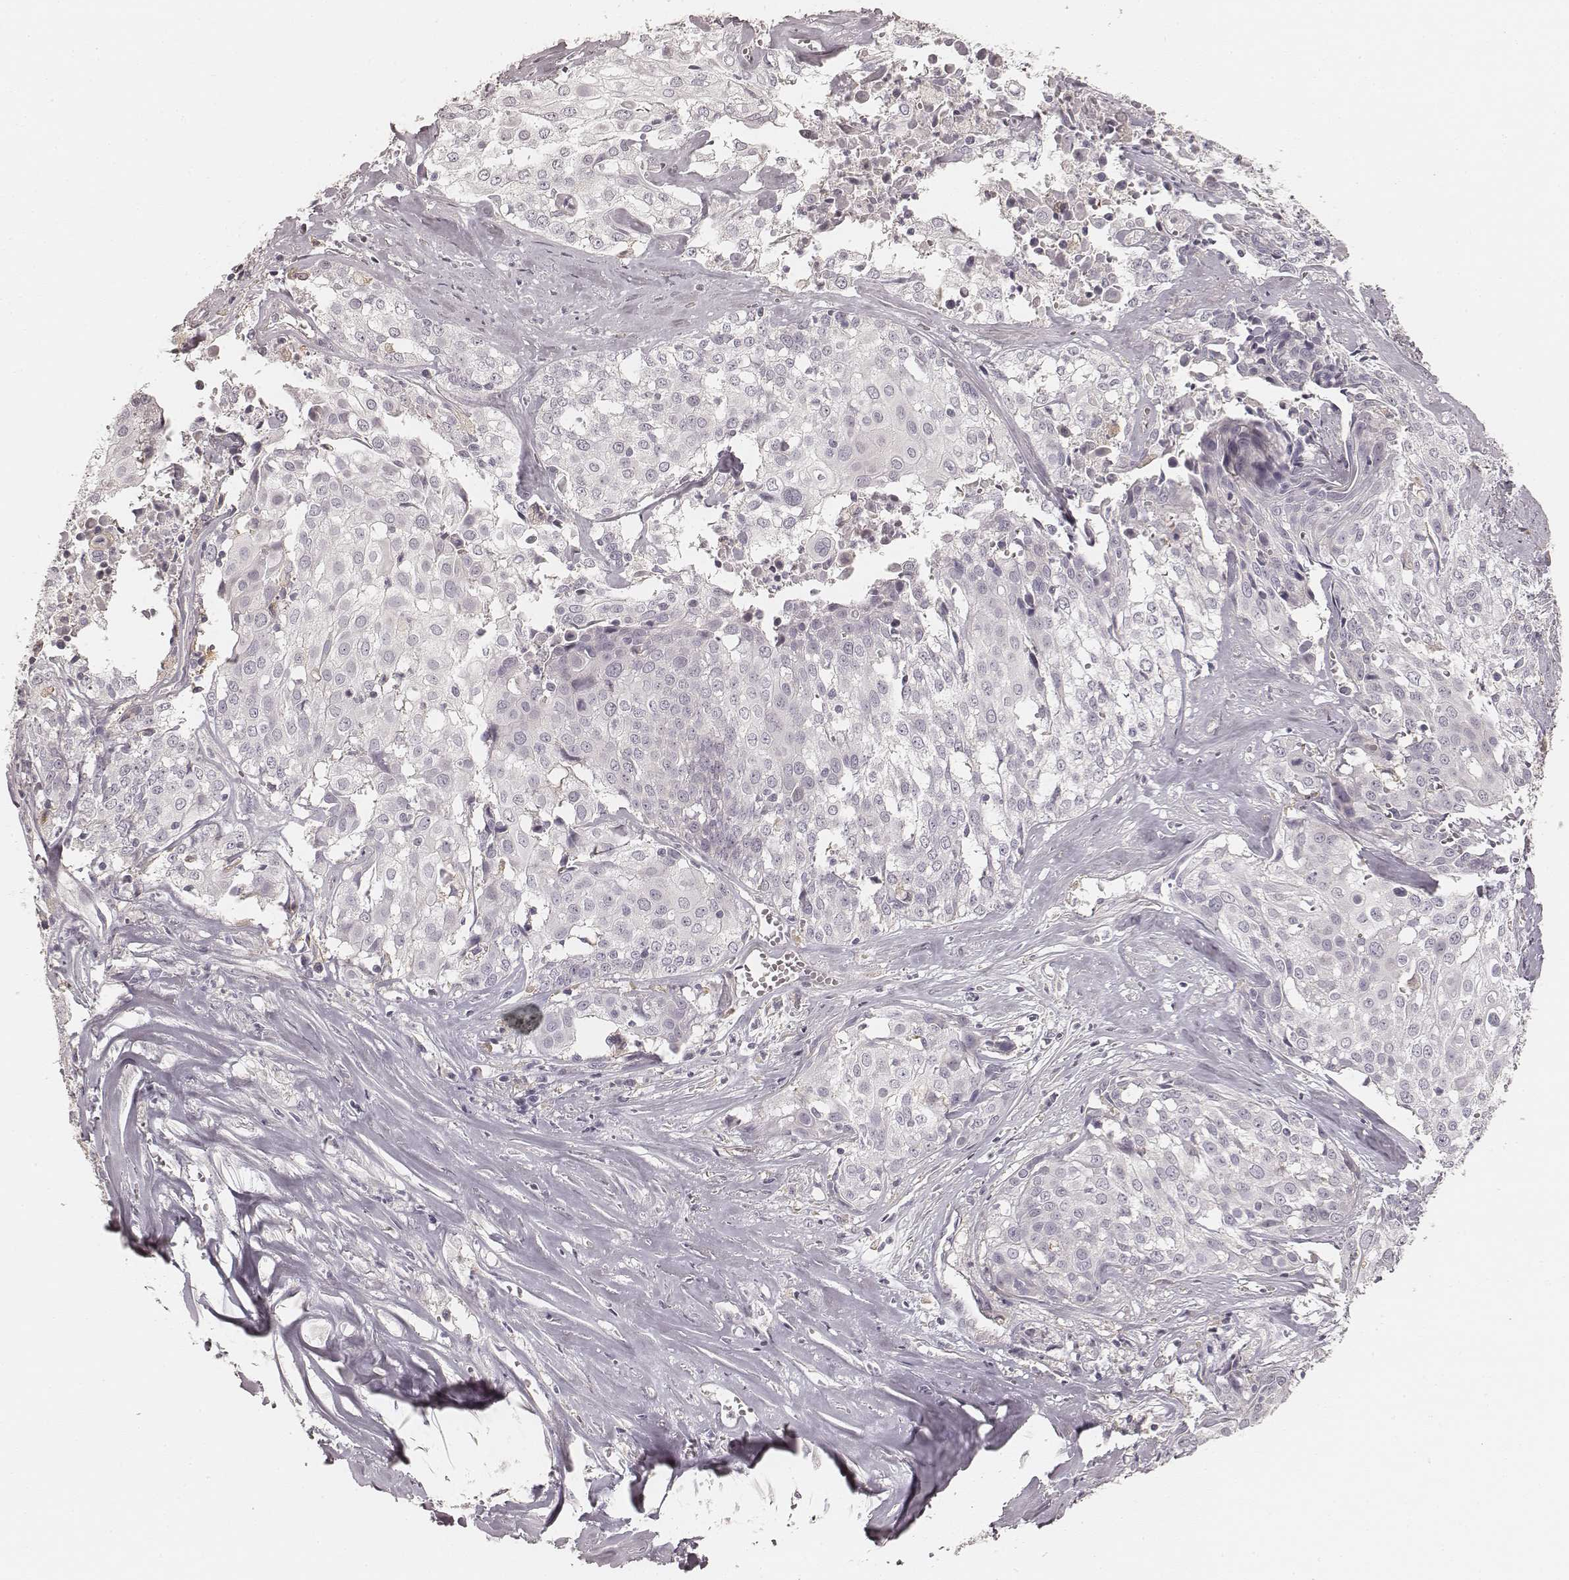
{"staining": {"intensity": "negative", "quantity": "none", "location": "none"}, "tissue": "cervical cancer", "cell_type": "Tumor cells", "image_type": "cancer", "snomed": [{"axis": "morphology", "description": "Squamous cell carcinoma, NOS"}, {"axis": "topography", "description": "Cervix"}], "caption": "This is an immunohistochemistry micrograph of cervical squamous cell carcinoma. There is no staining in tumor cells.", "gene": "FMNL2", "patient": {"sex": "female", "age": 39}}